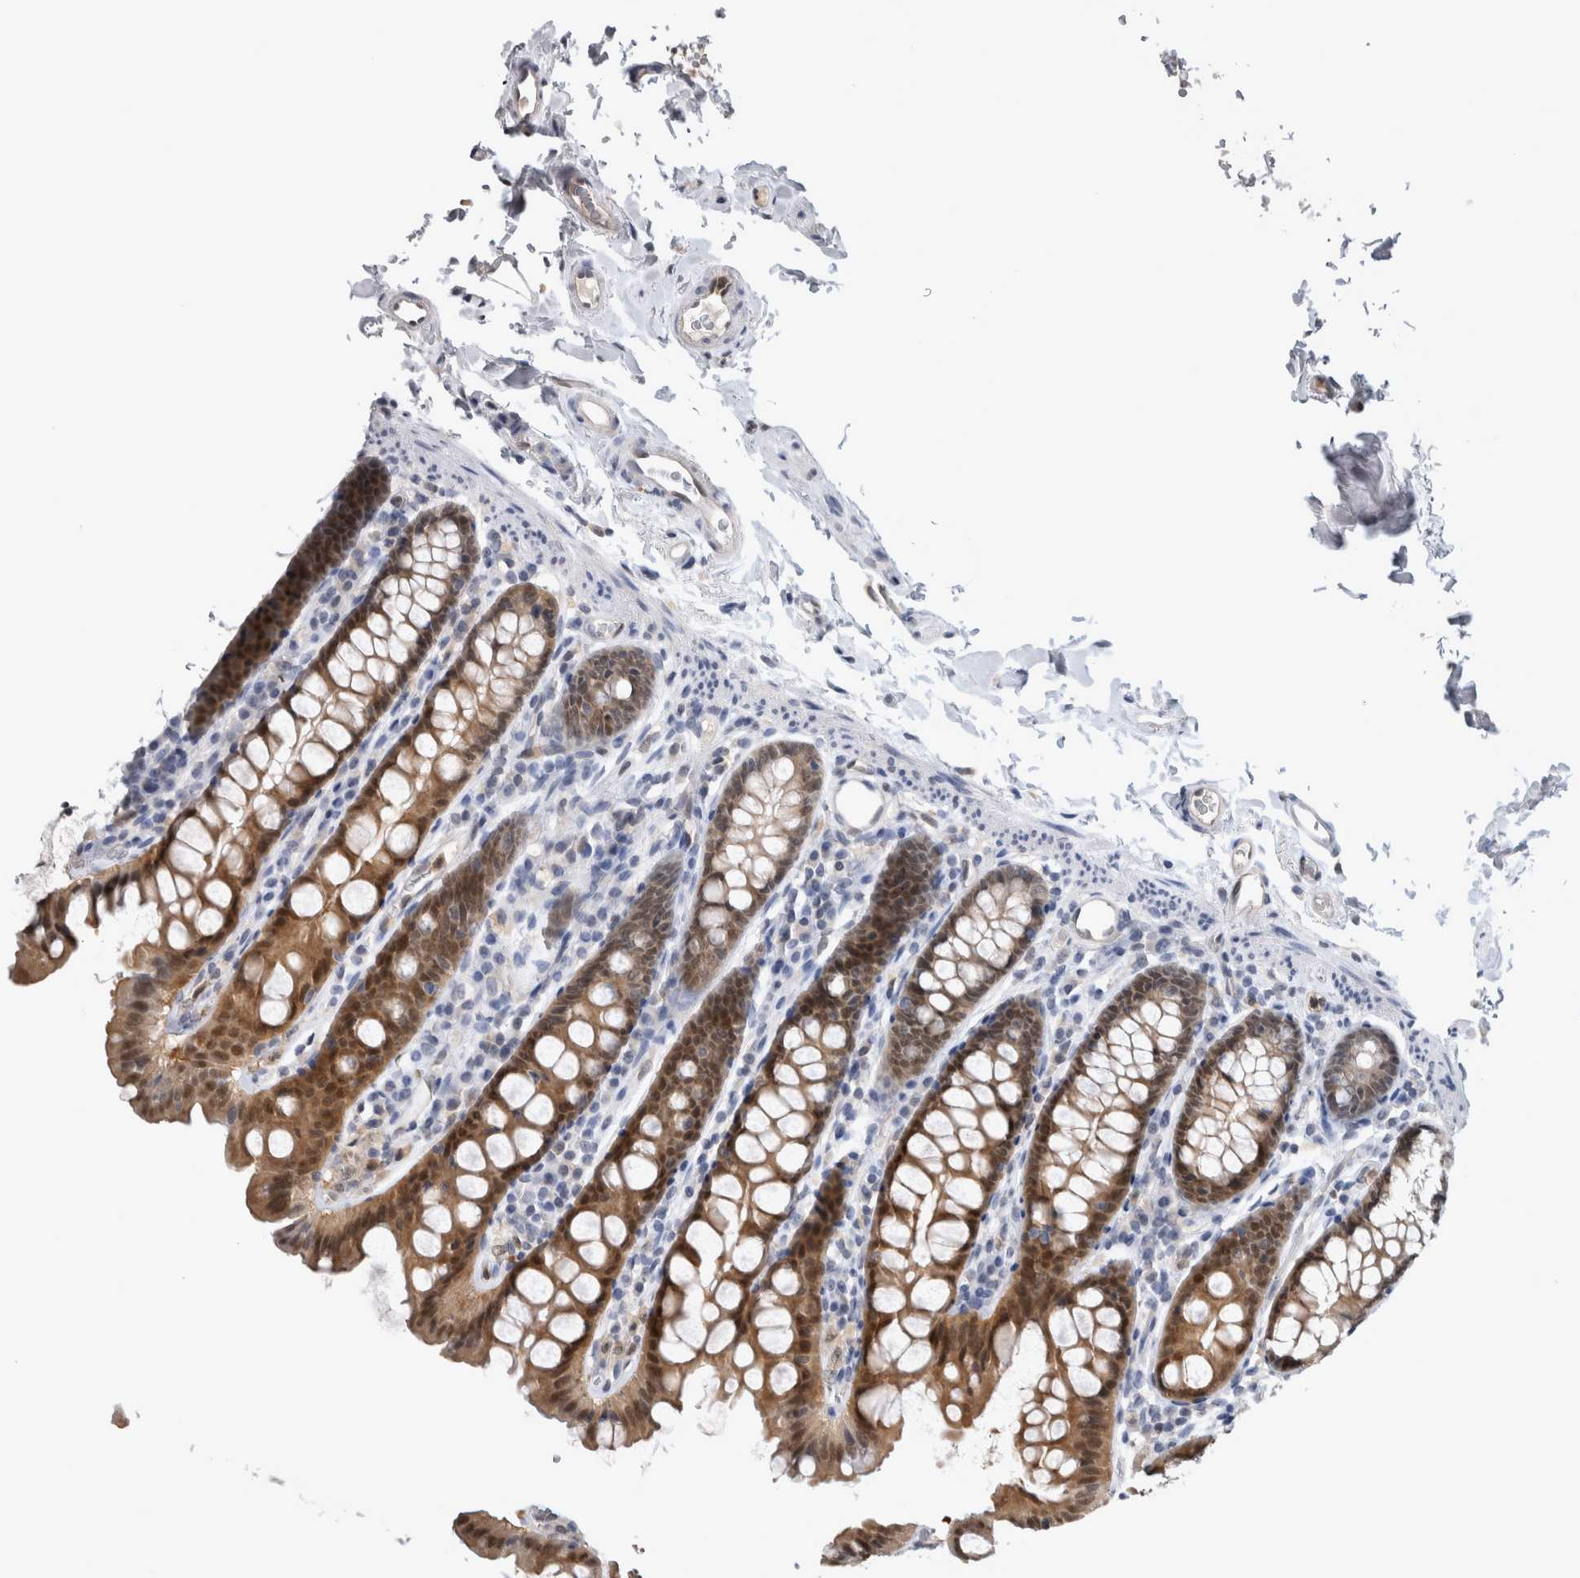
{"staining": {"intensity": "moderate", "quantity": ">75%", "location": "nuclear"}, "tissue": "colon", "cell_type": "Endothelial cells", "image_type": "normal", "snomed": [{"axis": "morphology", "description": "Normal tissue, NOS"}, {"axis": "topography", "description": "Colon"}, {"axis": "topography", "description": "Peripheral nerve tissue"}], "caption": "An immunohistochemistry (IHC) photomicrograph of normal tissue is shown. Protein staining in brown labels moderate nuclear positivity in colon within endothelial cells. The protein of interest is stained brown, and the nuclei are stained in blue (DAB (3,3'-diaminobenzidine) IHC with brightfield microscopy, high magnification).", "gene": "NAPRT", "patient": {"sex": "female", "age": 61}}